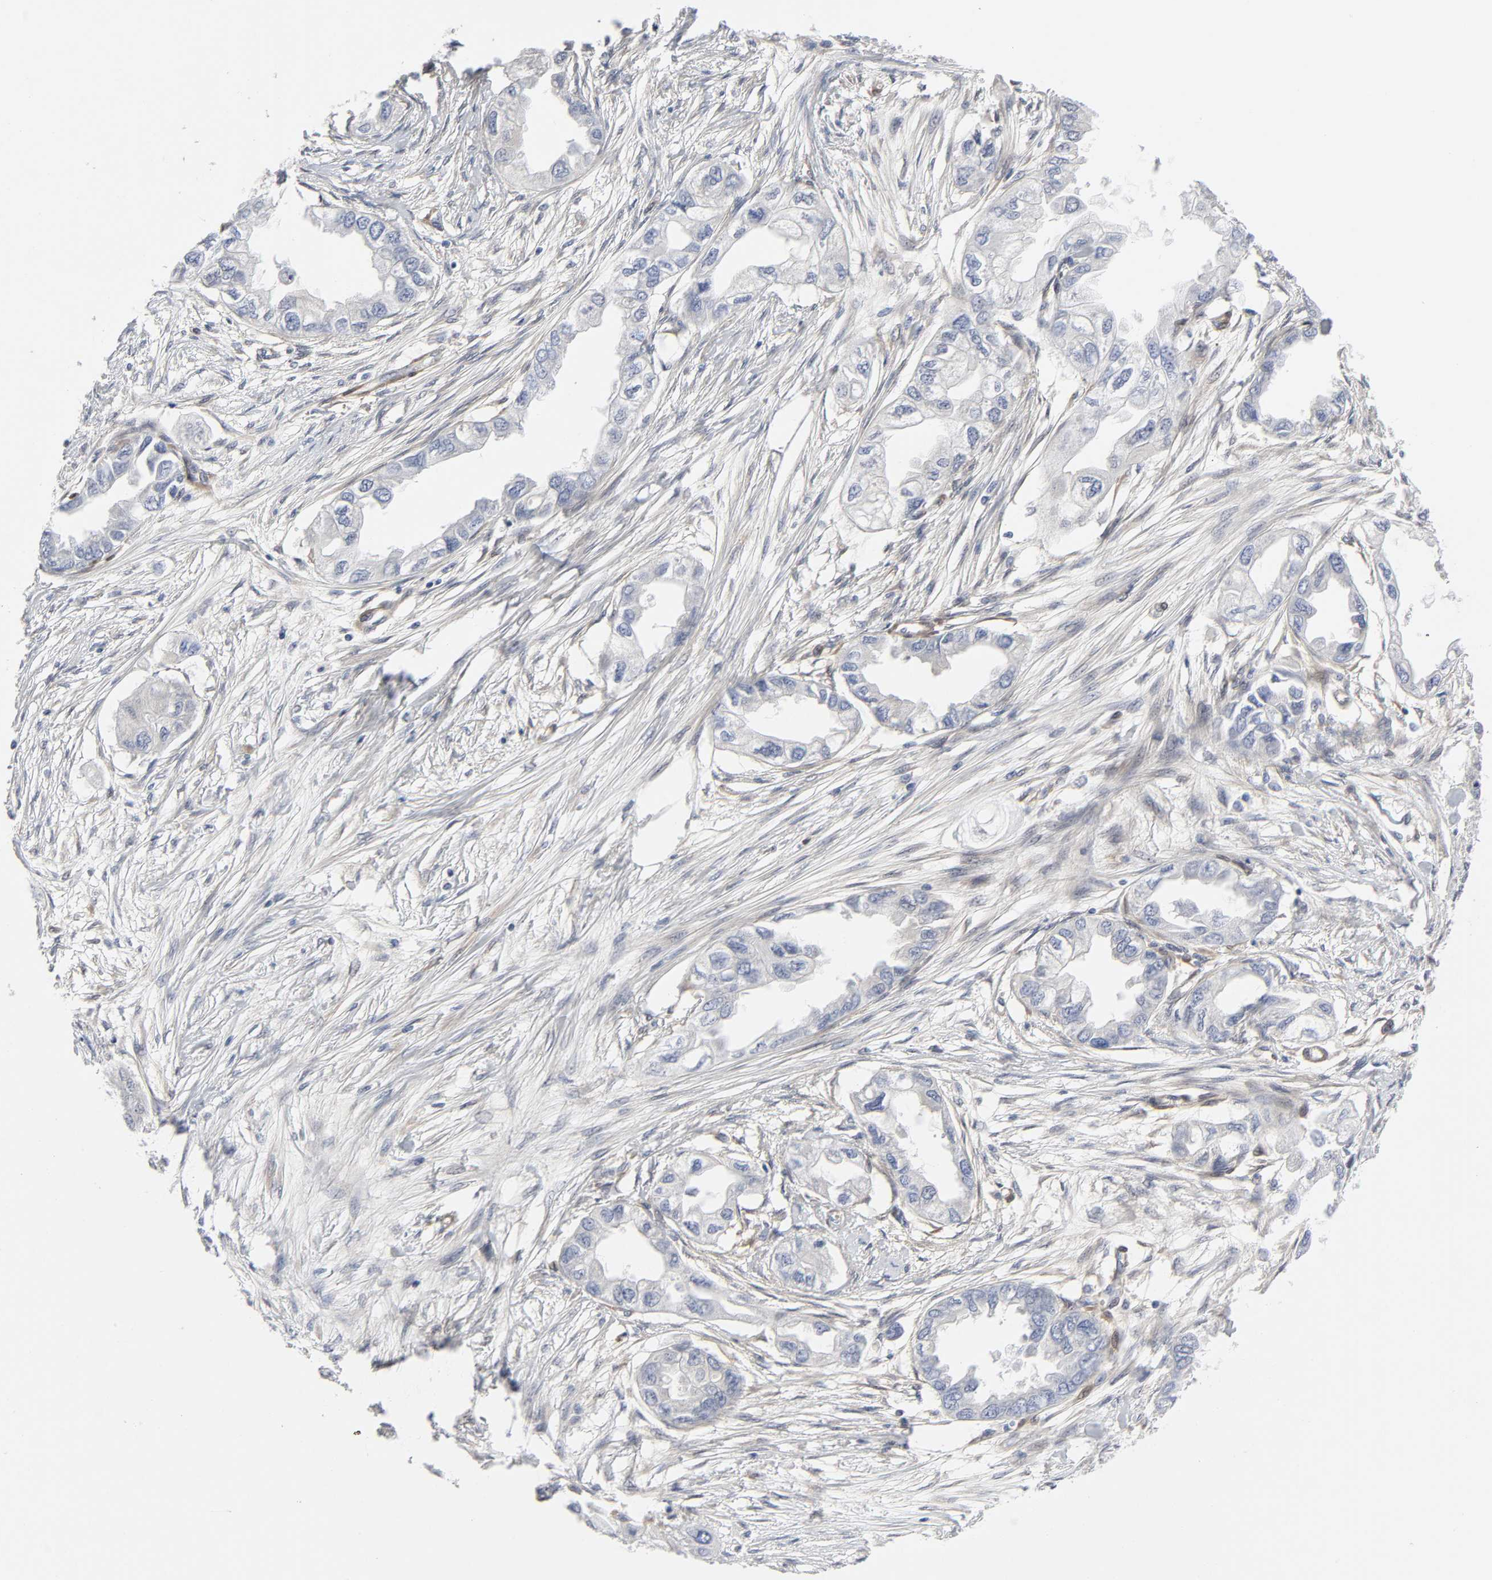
{"staining": {"intensity": "negative", "quantity": "none", "location": "none"}, "tissue": "endometrial cancer", "cell_type": "Tumor cells", "image_type": "cancer", "snomed": [{"axis": "morphology", "description": "Adenocarcinoma, NOS"}, {"axis": "topography", "description": "Endometrium"}], "caption": "Immunohistochemical staining of adenocarcinoma (endometrial) shows no significant positivity in tumor cells.", "gene": "PTEN", "patient": {"sex": "female", "age": 67}}